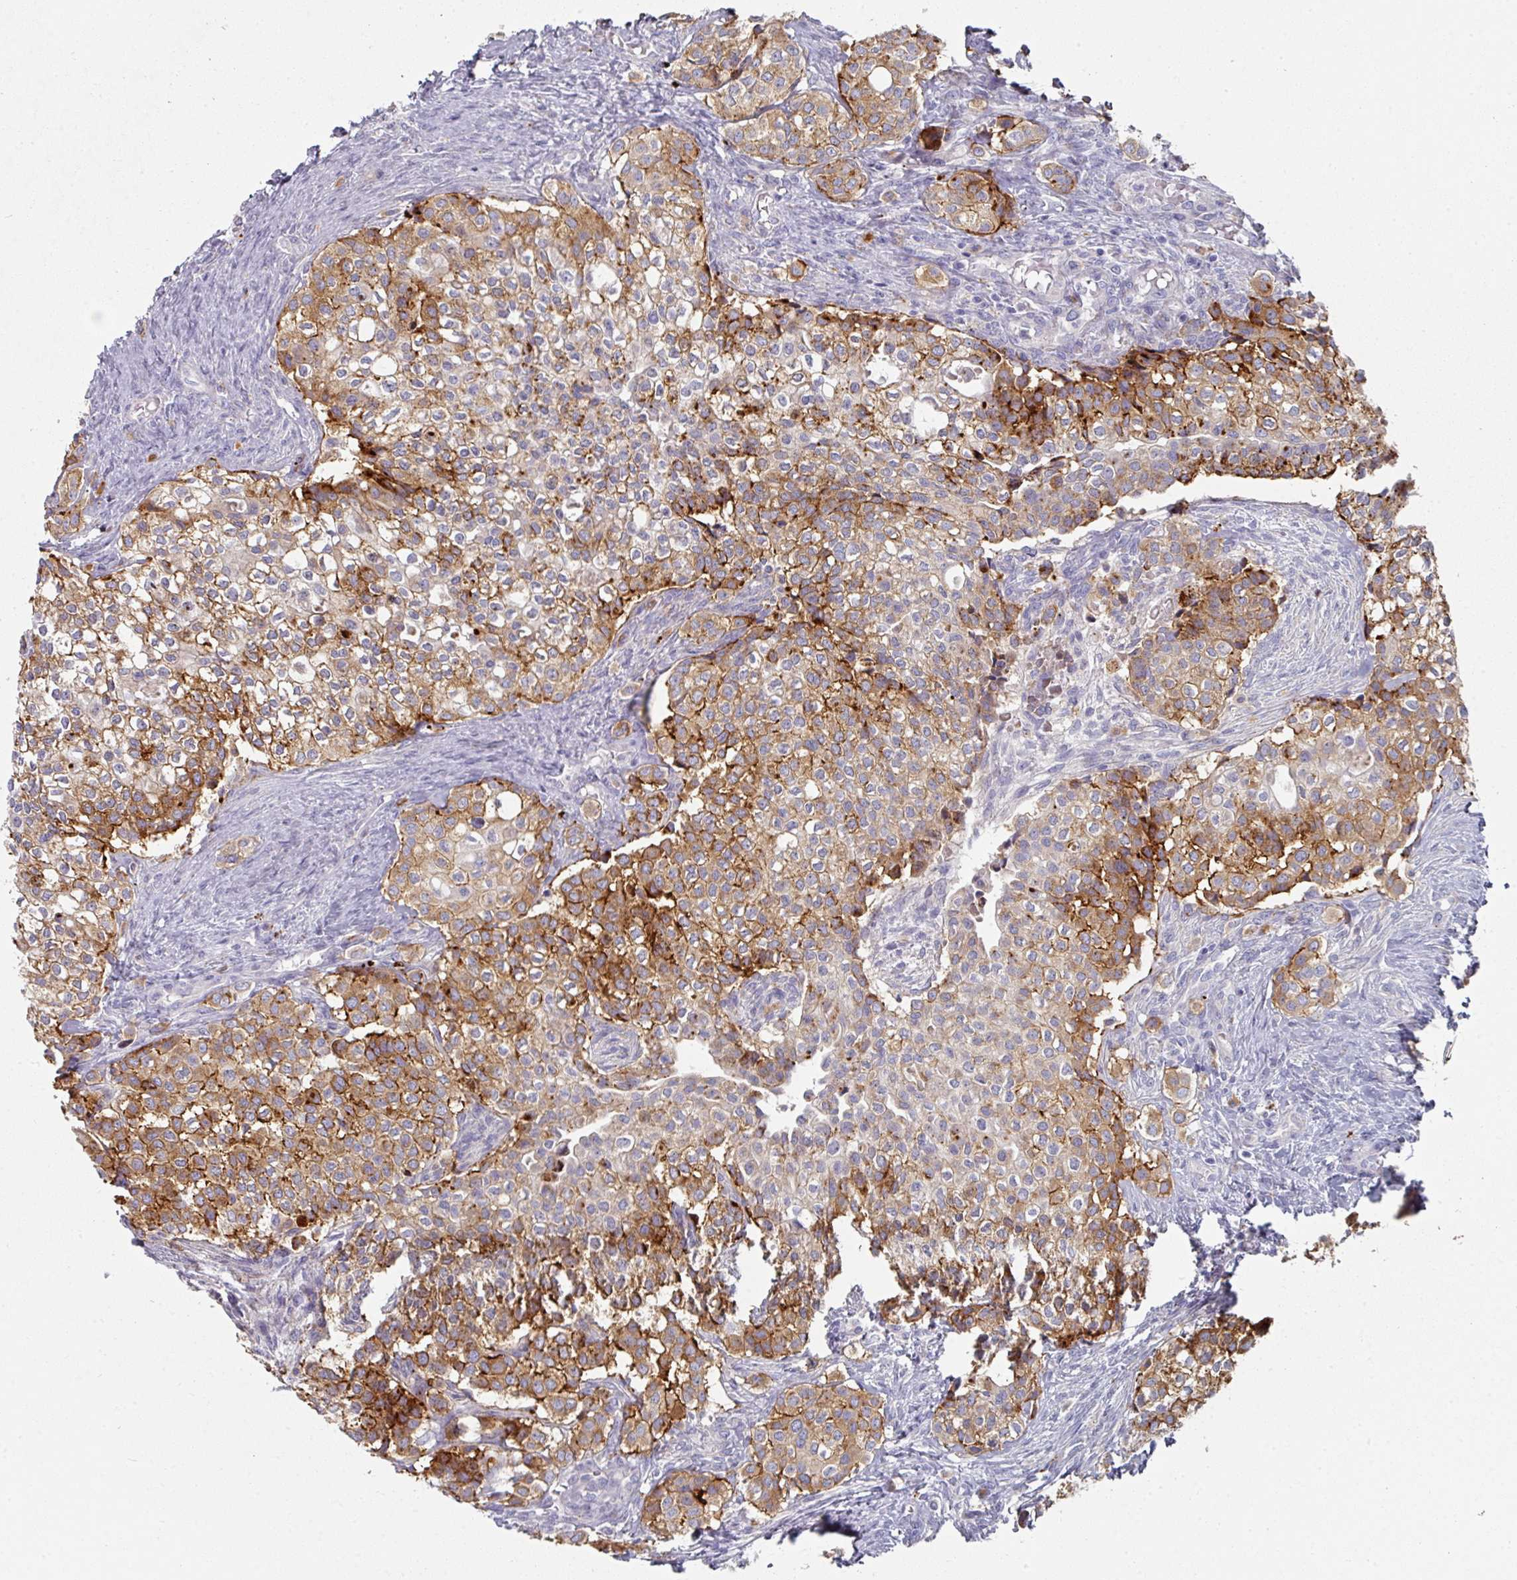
{"staining": {"intensity": "strong", "quantity": ">75%", "location": "cytoplasmic/membranous"}, "tissue": "head and neck cancer", "cell_type": "Tumor cells", "image_type": "cancer", "snomed": [{"axis": "morphology", "description": "Adenocarcinoma, NOS"}, {"axis": "topography", "description": "Head-Neck"}], "caption": "Immunohistochemical staining of human head and neck cancer exhibits high levels of strong cytoplasmic/membranous staining in about >75% of tumor cells.", "gene": "NT5C1A", "patient": {"sex": "male", "age": 81}}